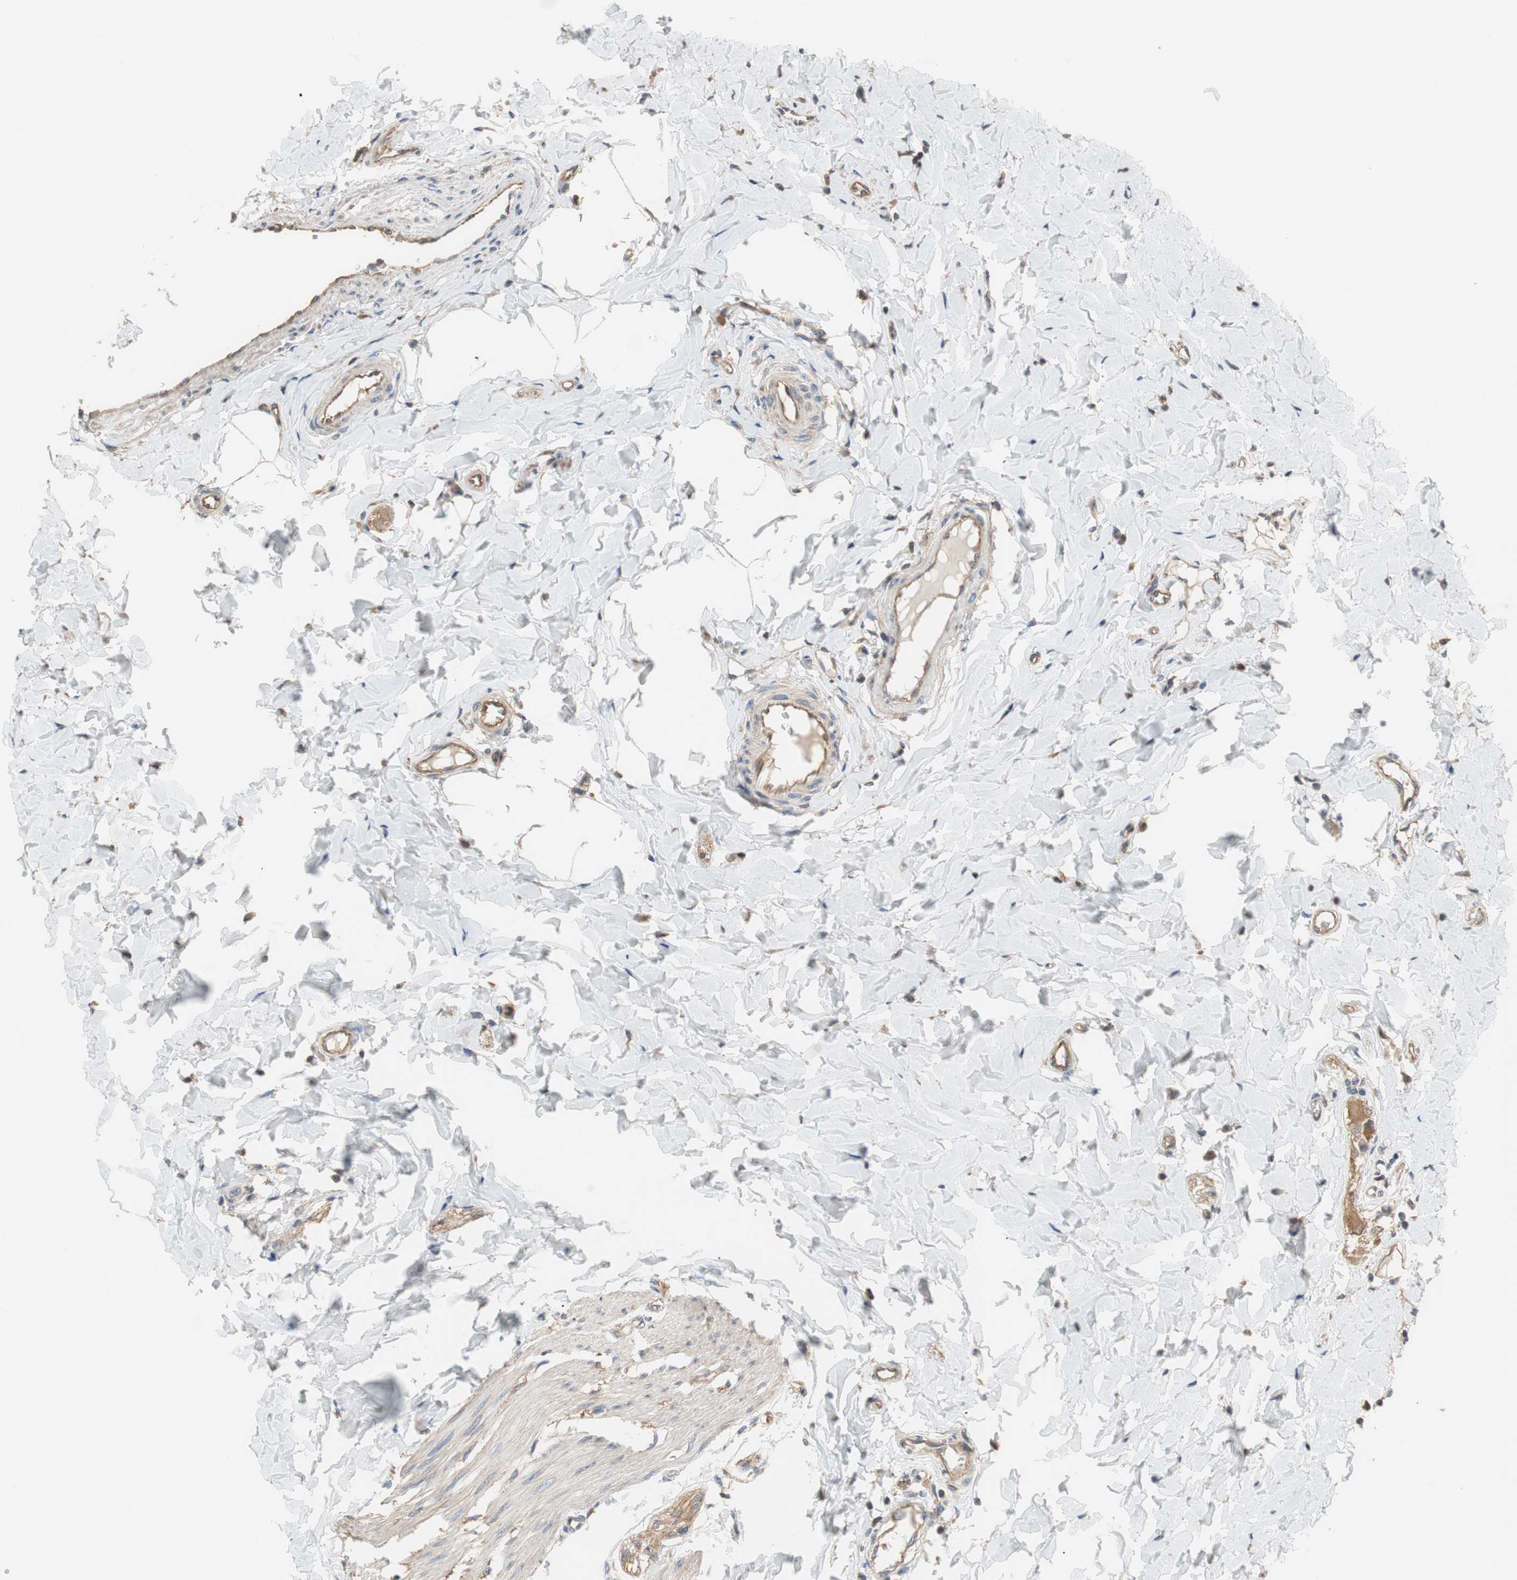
{"staining": {"intensity": "moderate", "quantity": "25%-75%", "location": "cytoplasmic/membranous"}, "tissue": "colon", "cell_type": "Endothelial cells", "image_type": "normal", "snomed": [{"axis": "morphology", "description": "Normal tissue, NOS"}, {"axis": "morphology", "description": "Adenocarcinoma, NOS"}, {"axis": "topography", "description": "Colon"}, {"axis": "topography", "description": "Peripheral nerve tissue"}], "caption": "High-magnification brightfield microscopy of unremarkable colon stained with DAB (brown) and counterstained with hematoxylin (blue). endothelial cells exhibit moderate cytoplasmic/membranous expression is present in approximately25%-75% of cells. (IHC, brightfield microscopy, high magnification).", "gene": "MAP4K2", "patient": {"sex": "male", "age": 14}}